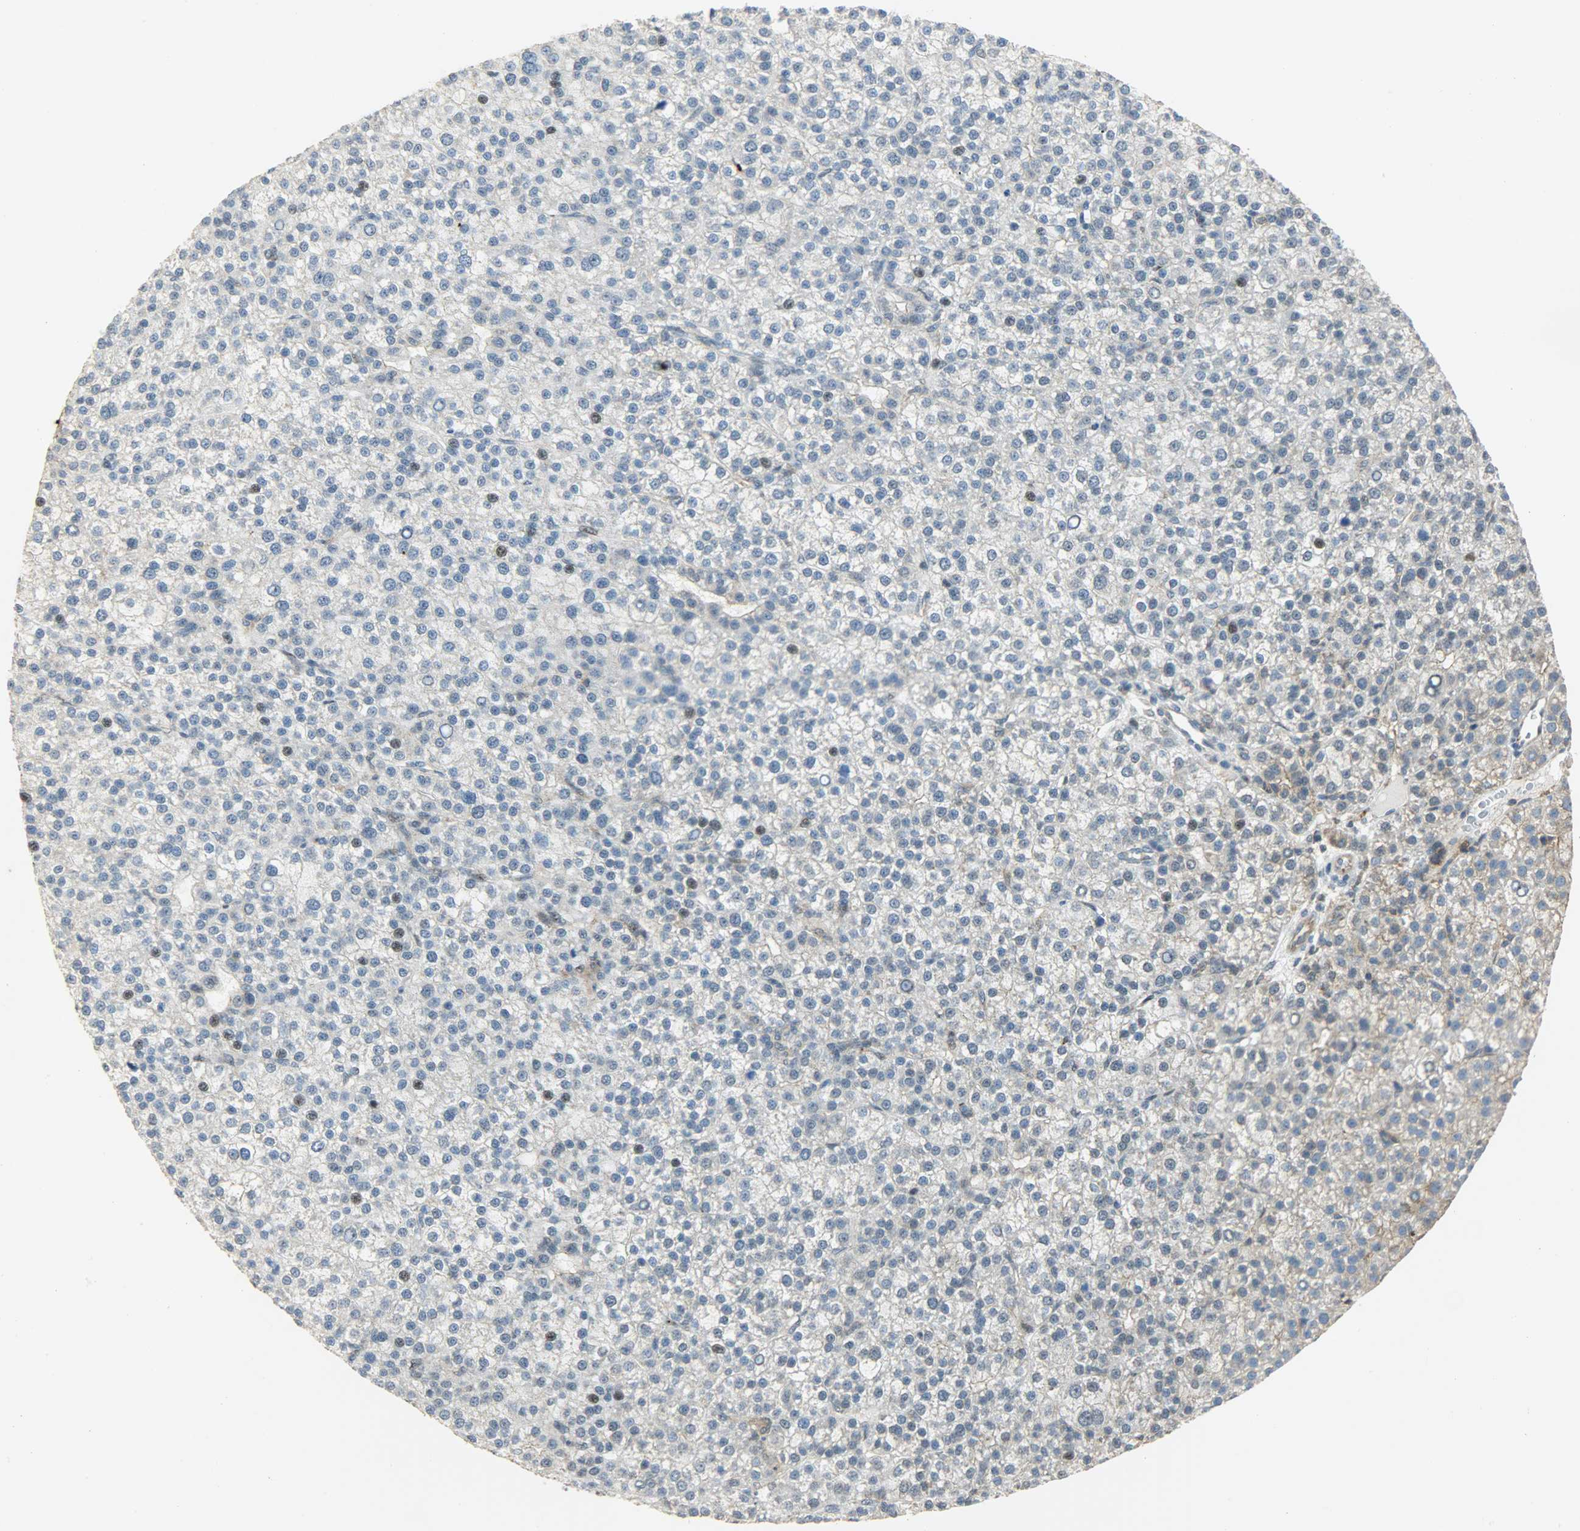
{"staining": {"intensity": "negative", "quantity": "none", "location": "none"}, "tissue": "liver cancer", "cell_type": "Tumor cells", "image_type": "cancer", "snomed": [{"axis": "morphology", "description": "Carcinoma, Hepatocellular, NOS"}, {"axis": "topography", "description": "Liver"}], "caption": "Protein analysis of liver cancer (hepatocellular carcinoma) demonstrates no significant positivity in tumor cells.", "gene": "GIT2", "patient": {"sex": "female", "age": 58}}